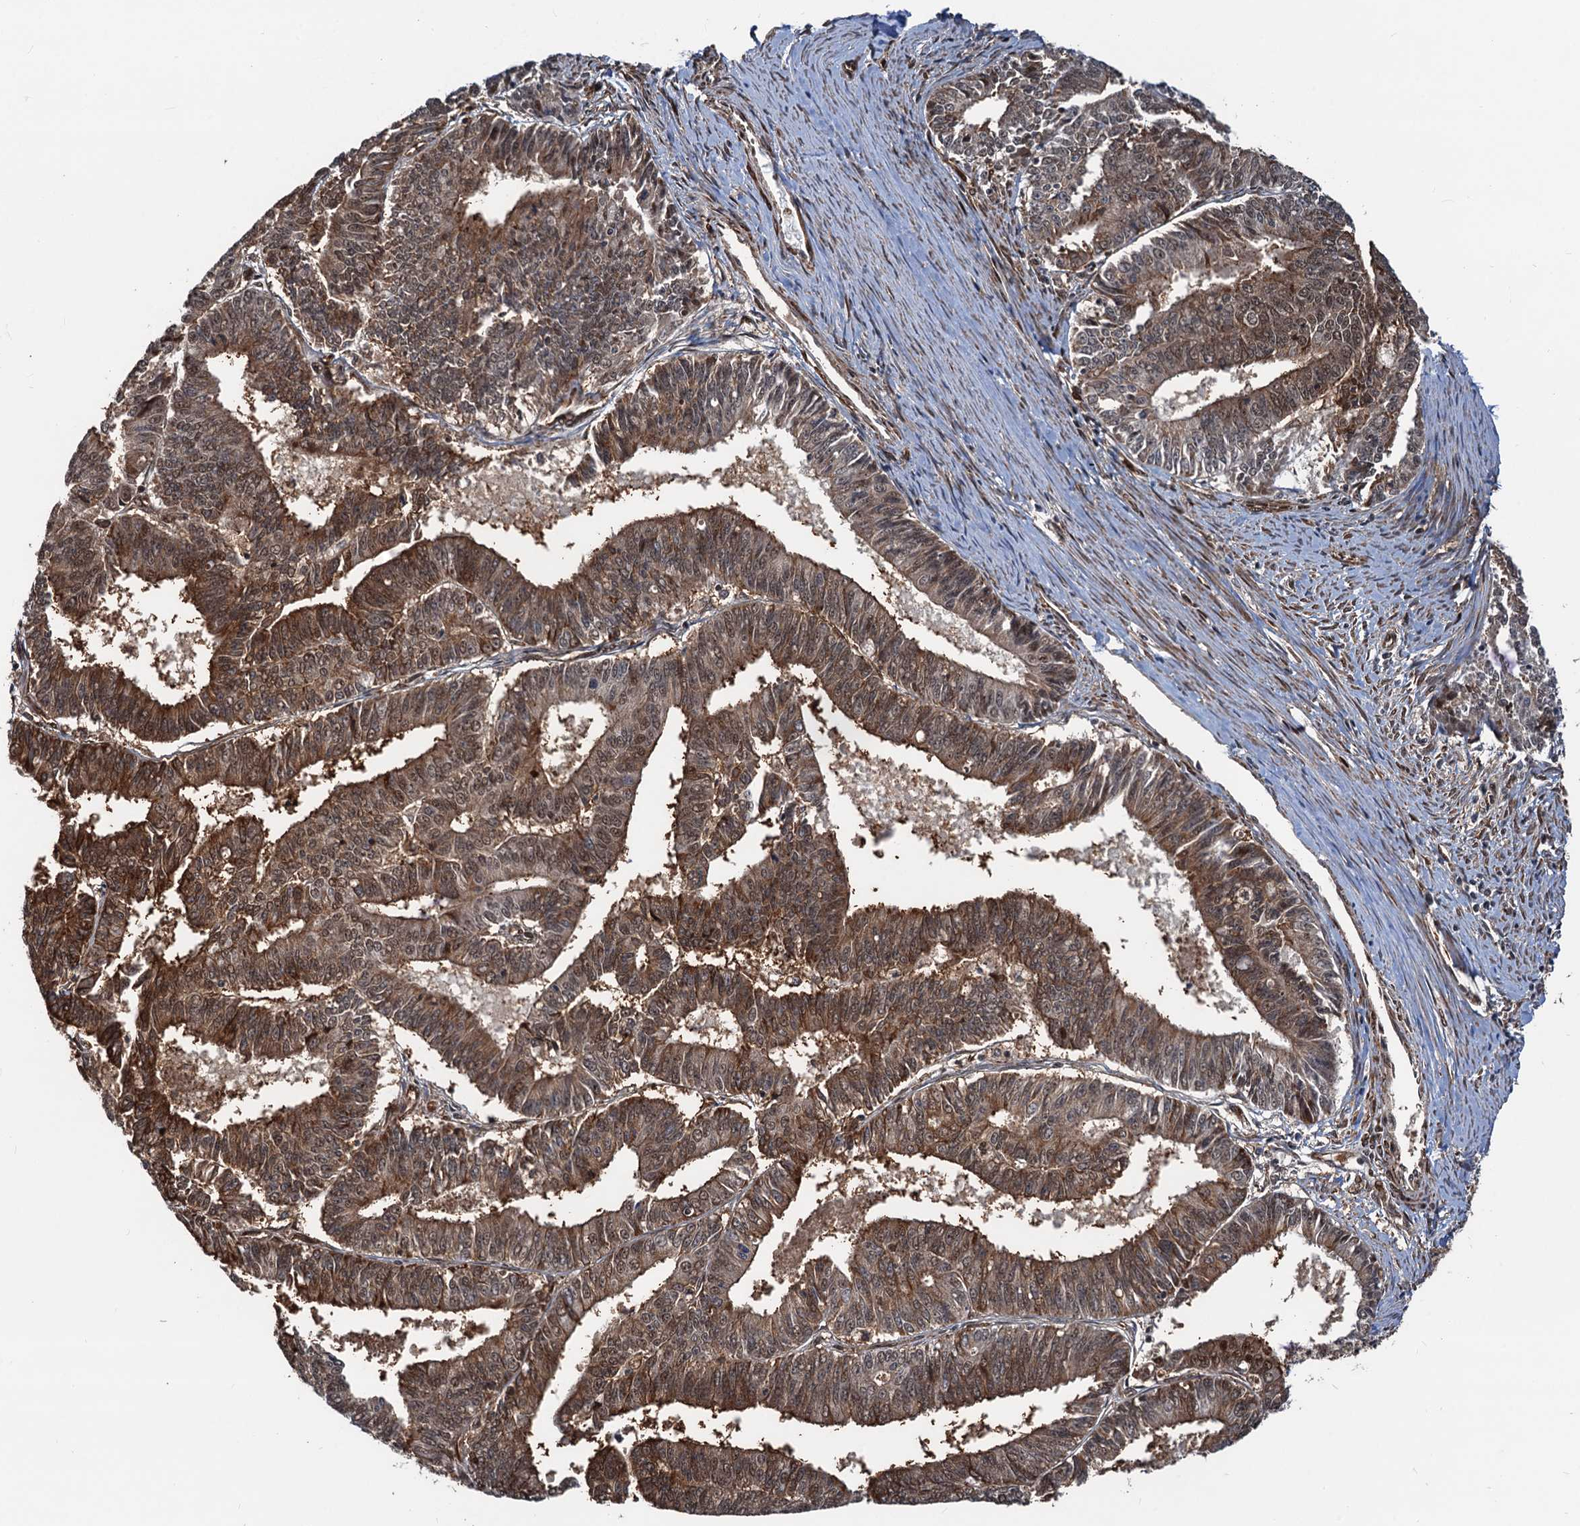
{"staining": {"intensity": "moderate", "quantity": ">75%", "location": "cytoplasmic/membranous,nuclear"}, "tissue": "endometrial cancer", "cell_type": "Tumor cells", "image_type": "cancer", "snomed": [{"axis": "morphology", "description": "Adenocarcinoma, NOS"}, {"axis": "topography", "description": "Endometrium"}], "caption": "Protein expression analysis of human endometrial cancer reveals moderate cytoplasmic/membranous and nuclear expression in approximately >75% of tumor cells. (DAB = brown stain, brightfield microscopy at high magnification).", "gene": "SNRNP25", "patient": {"sex": "female", "age": 73}}